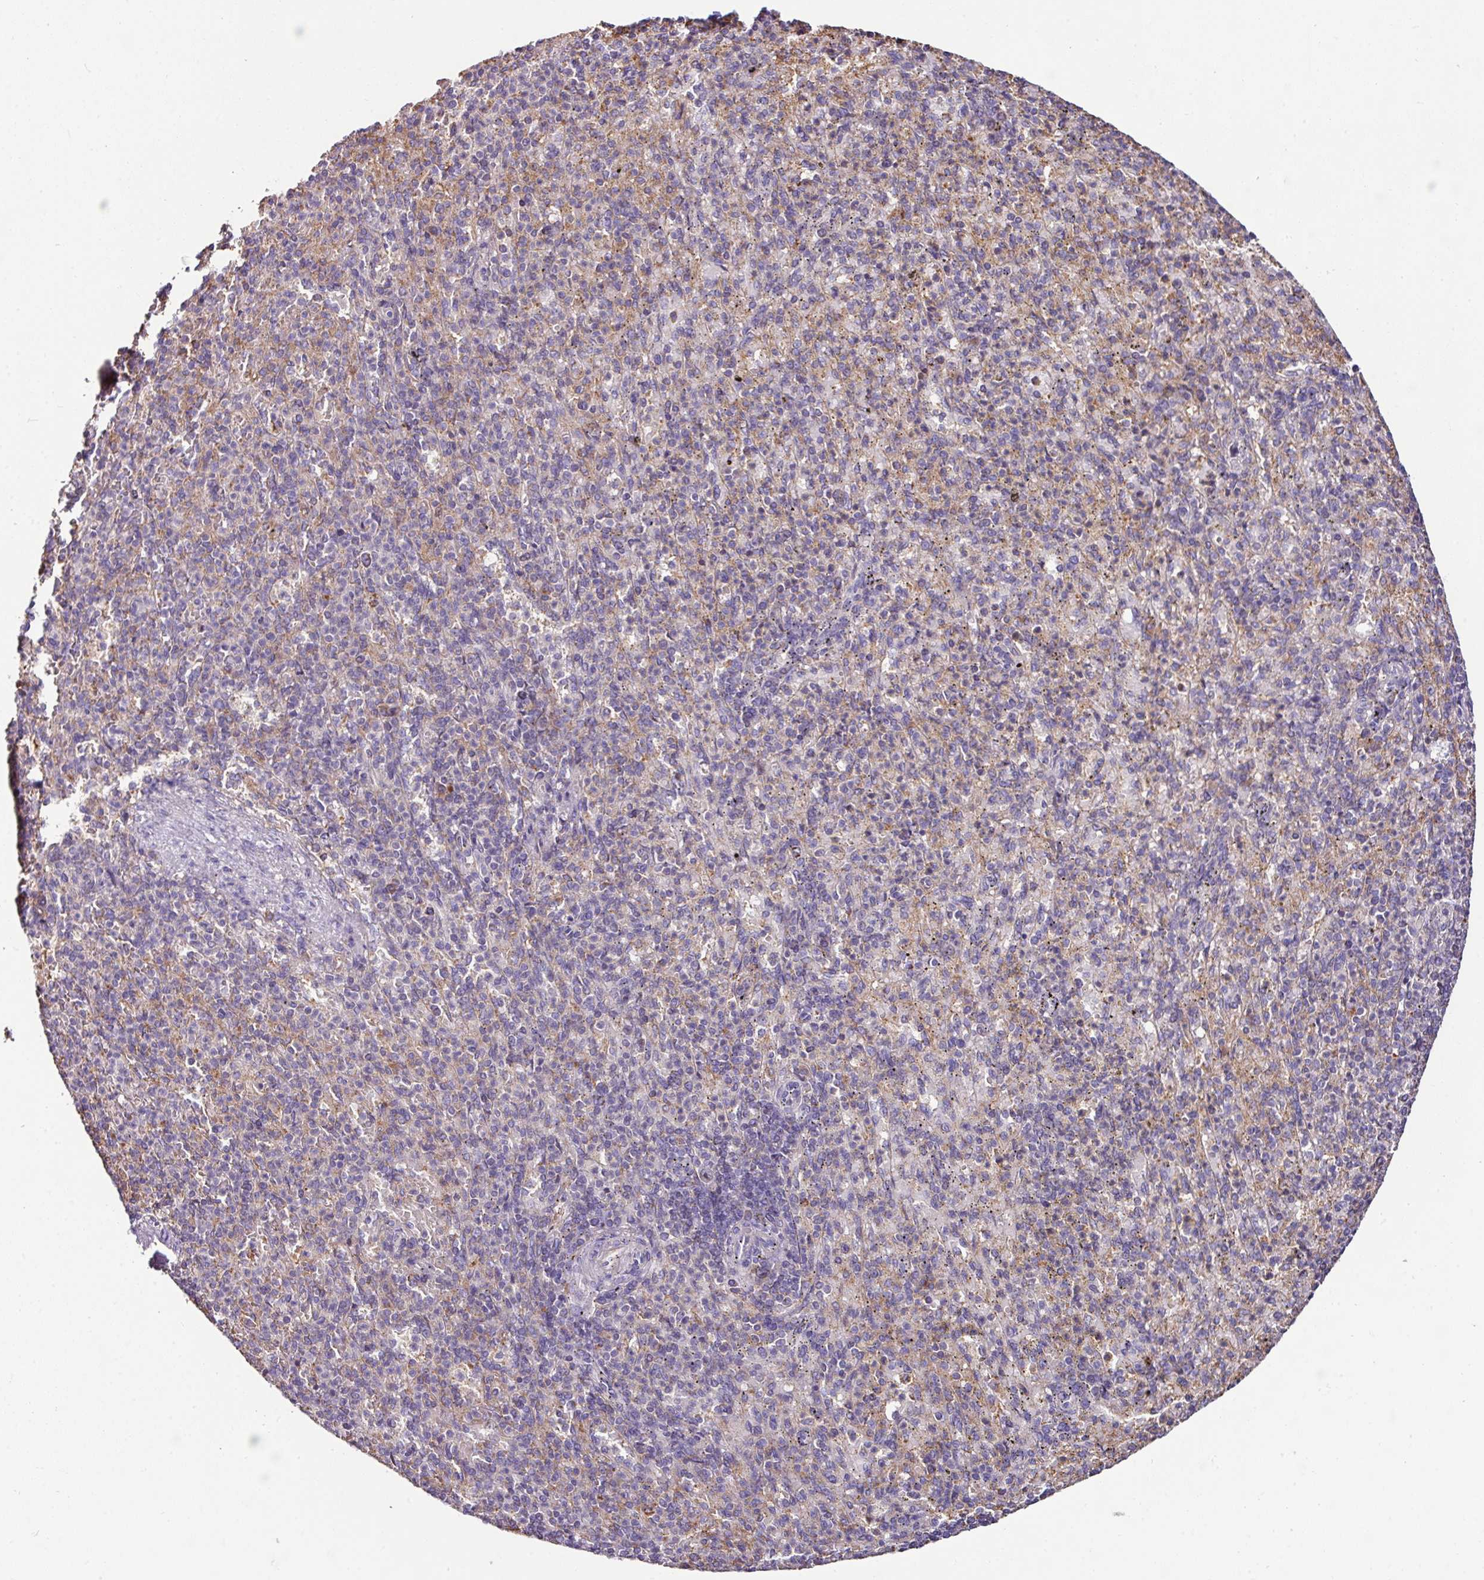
{"staining": {"intensity": "negative", "quantity": "none", "location": "none"}, "tissue": "spleen", "cell_type": "Cells in red pulp", "image_type": "normal", "snomed": [{"axis": "morphology", "description": "Normal tissue, NOS"}, {"axis": "topography", "description": "Spleen"}], "caption": "Human spleen stained for a protein using IHC displays no expression in cells in red pulp.", "gene": "CPD", "patient": {"sex": "female", "age": 74}}